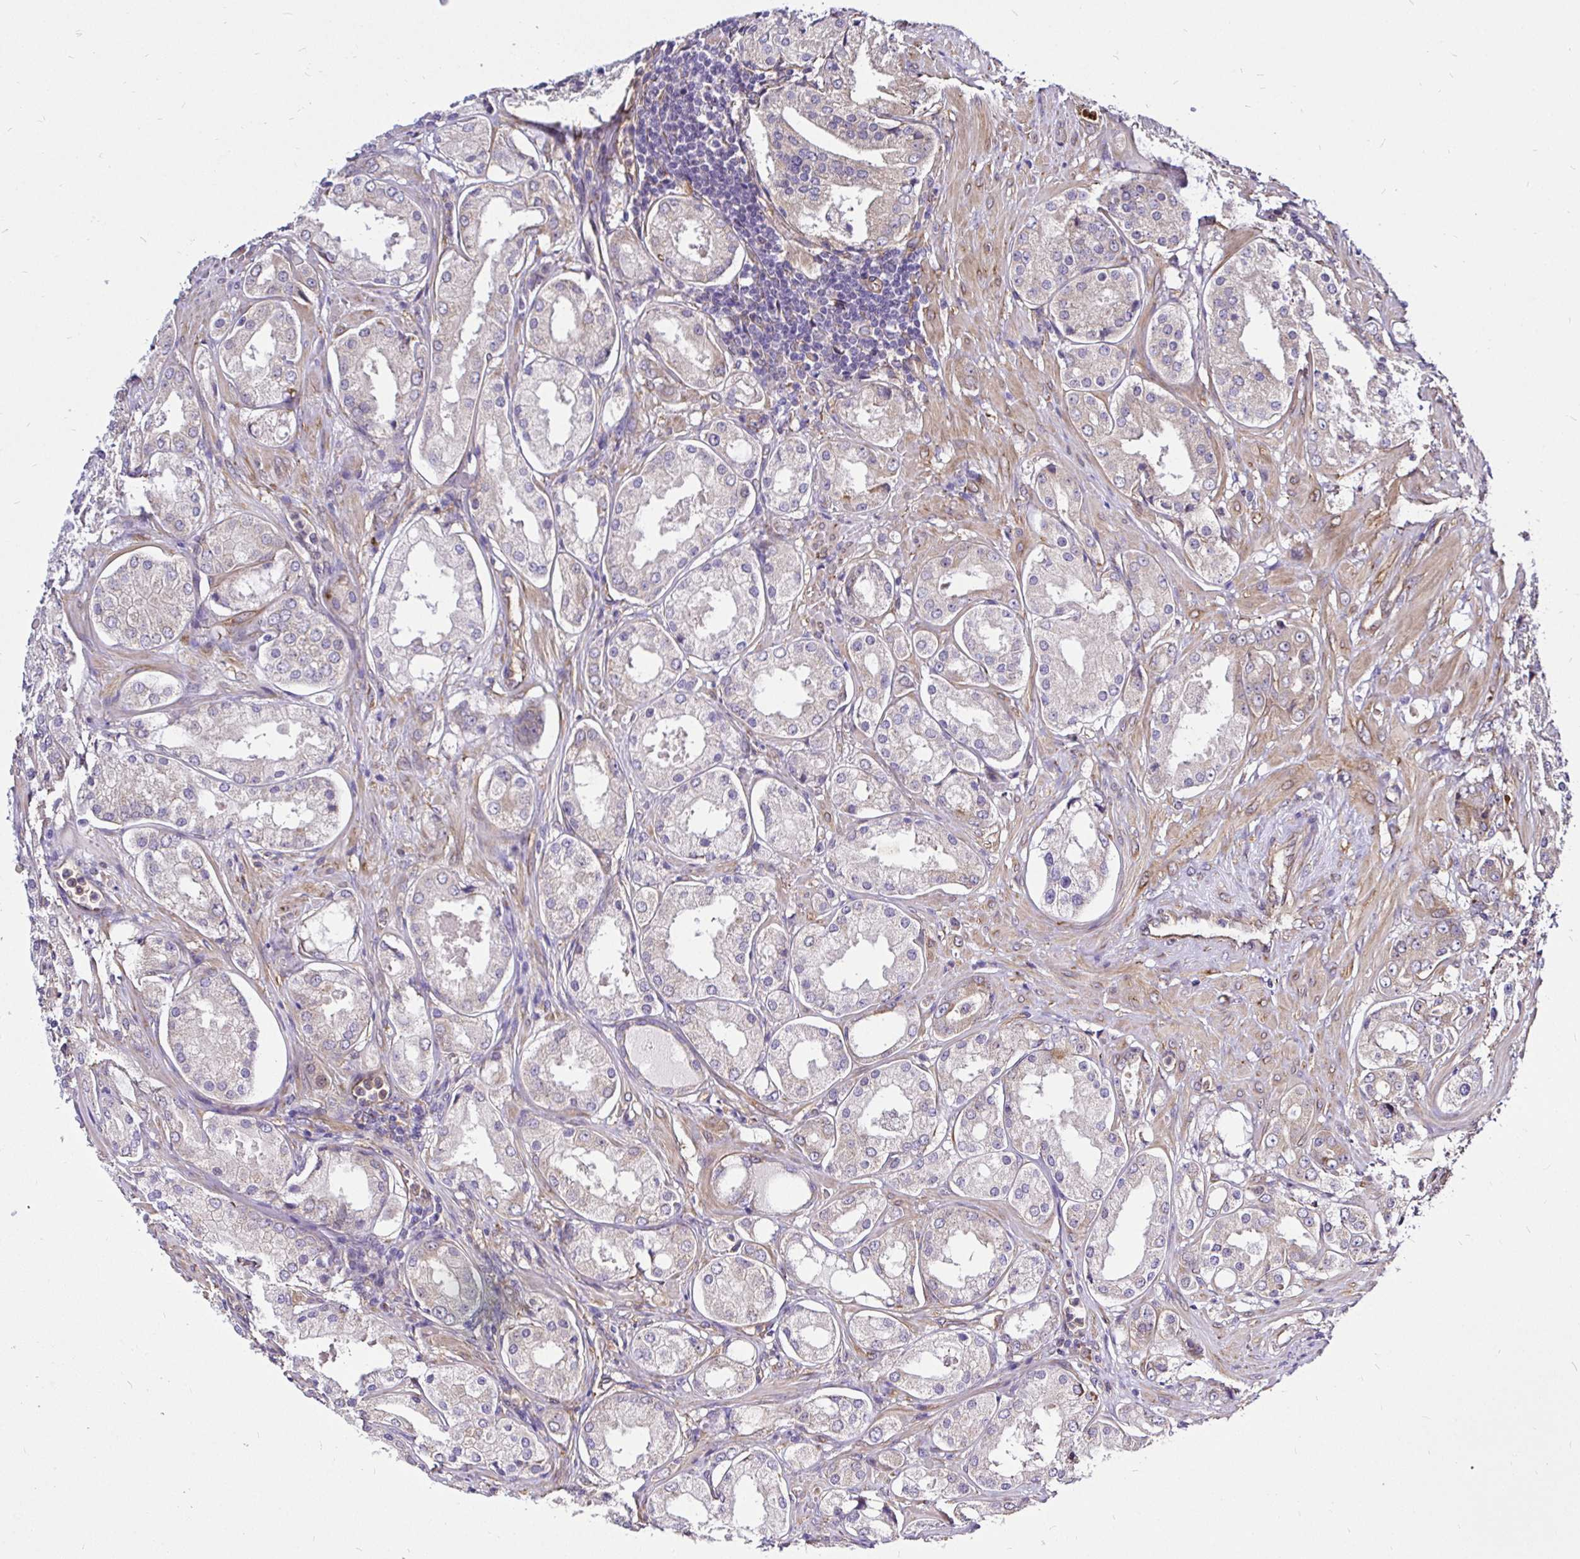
{"staining": {"intensity": "weak", "quantity": "<25%", "location": "cytoplasmic/membranous"}, "tissue": "prostate cancer", "cell_type": "Tumor cells", "image_type": "cancer", "snomed": [{"axis": "morphology", "description": "Adenocarcinoma, Low grade"}, {"axis": "topography", "description": "Prostate"}], "caption": "Immunohistochemistry (IHC) of human prostate cancer (adenocarcinoma (low-grade)) shows no staining in tumor cells.", "gene": "CCDC122", "patient": {"sex": "male", "age": 68}}